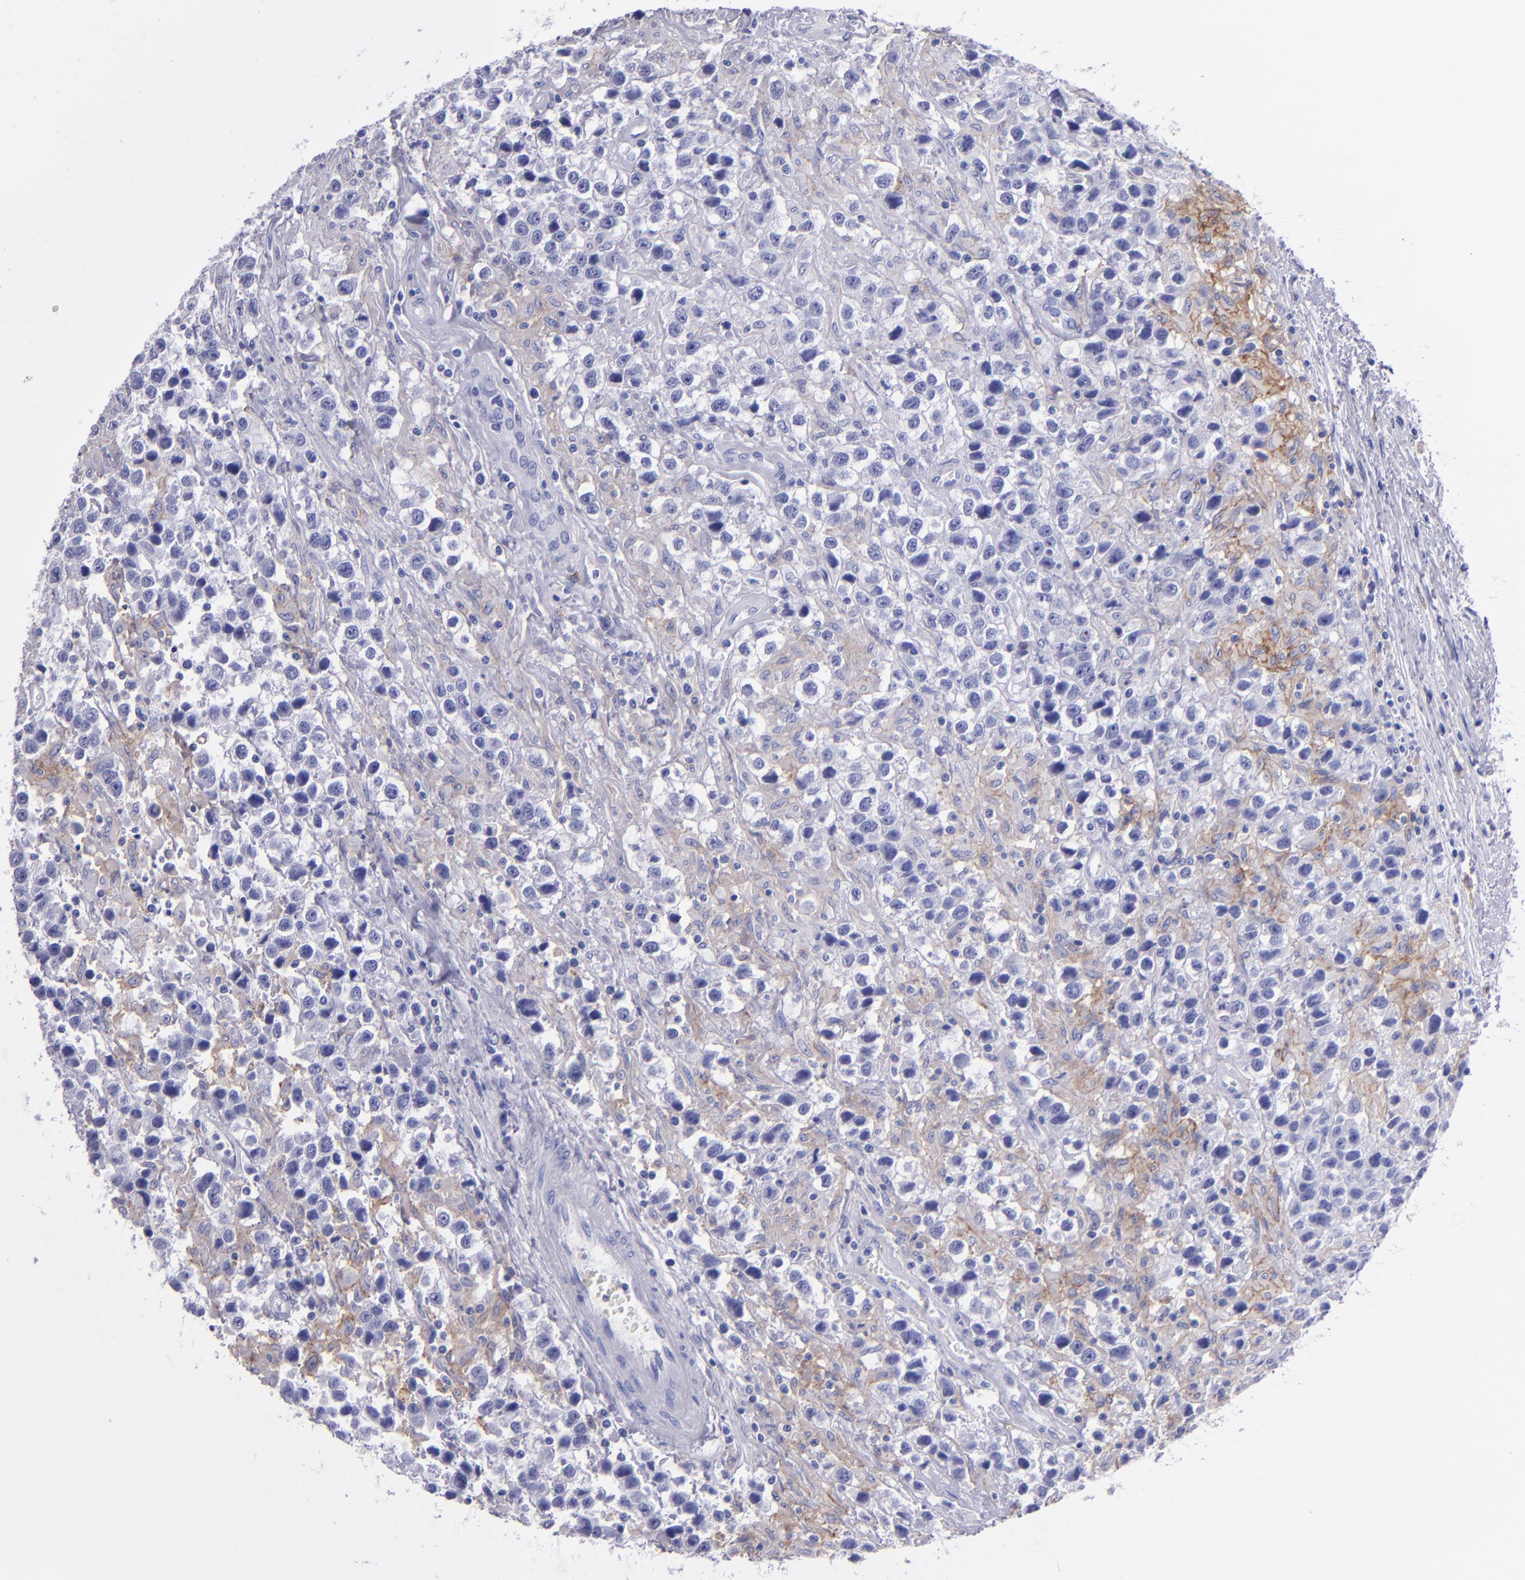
{"staining": {"intensity": "weak", "quantity": "<25%", "location": "cytoplasmic/membranous"}, "tissue": "testis cancer", "cell_type": "Tumor cells", "image_type": "cancer", "snomed": [{"axis": "morphology", "description": "Seminoma, NOS"}, {"axis": "topography", "description": "Testis"}], "caption": "There is no significant staining in tumor cells of testis seminoma.", "gene": "CR1", "patient": {"sex": "male", "age": 43}}